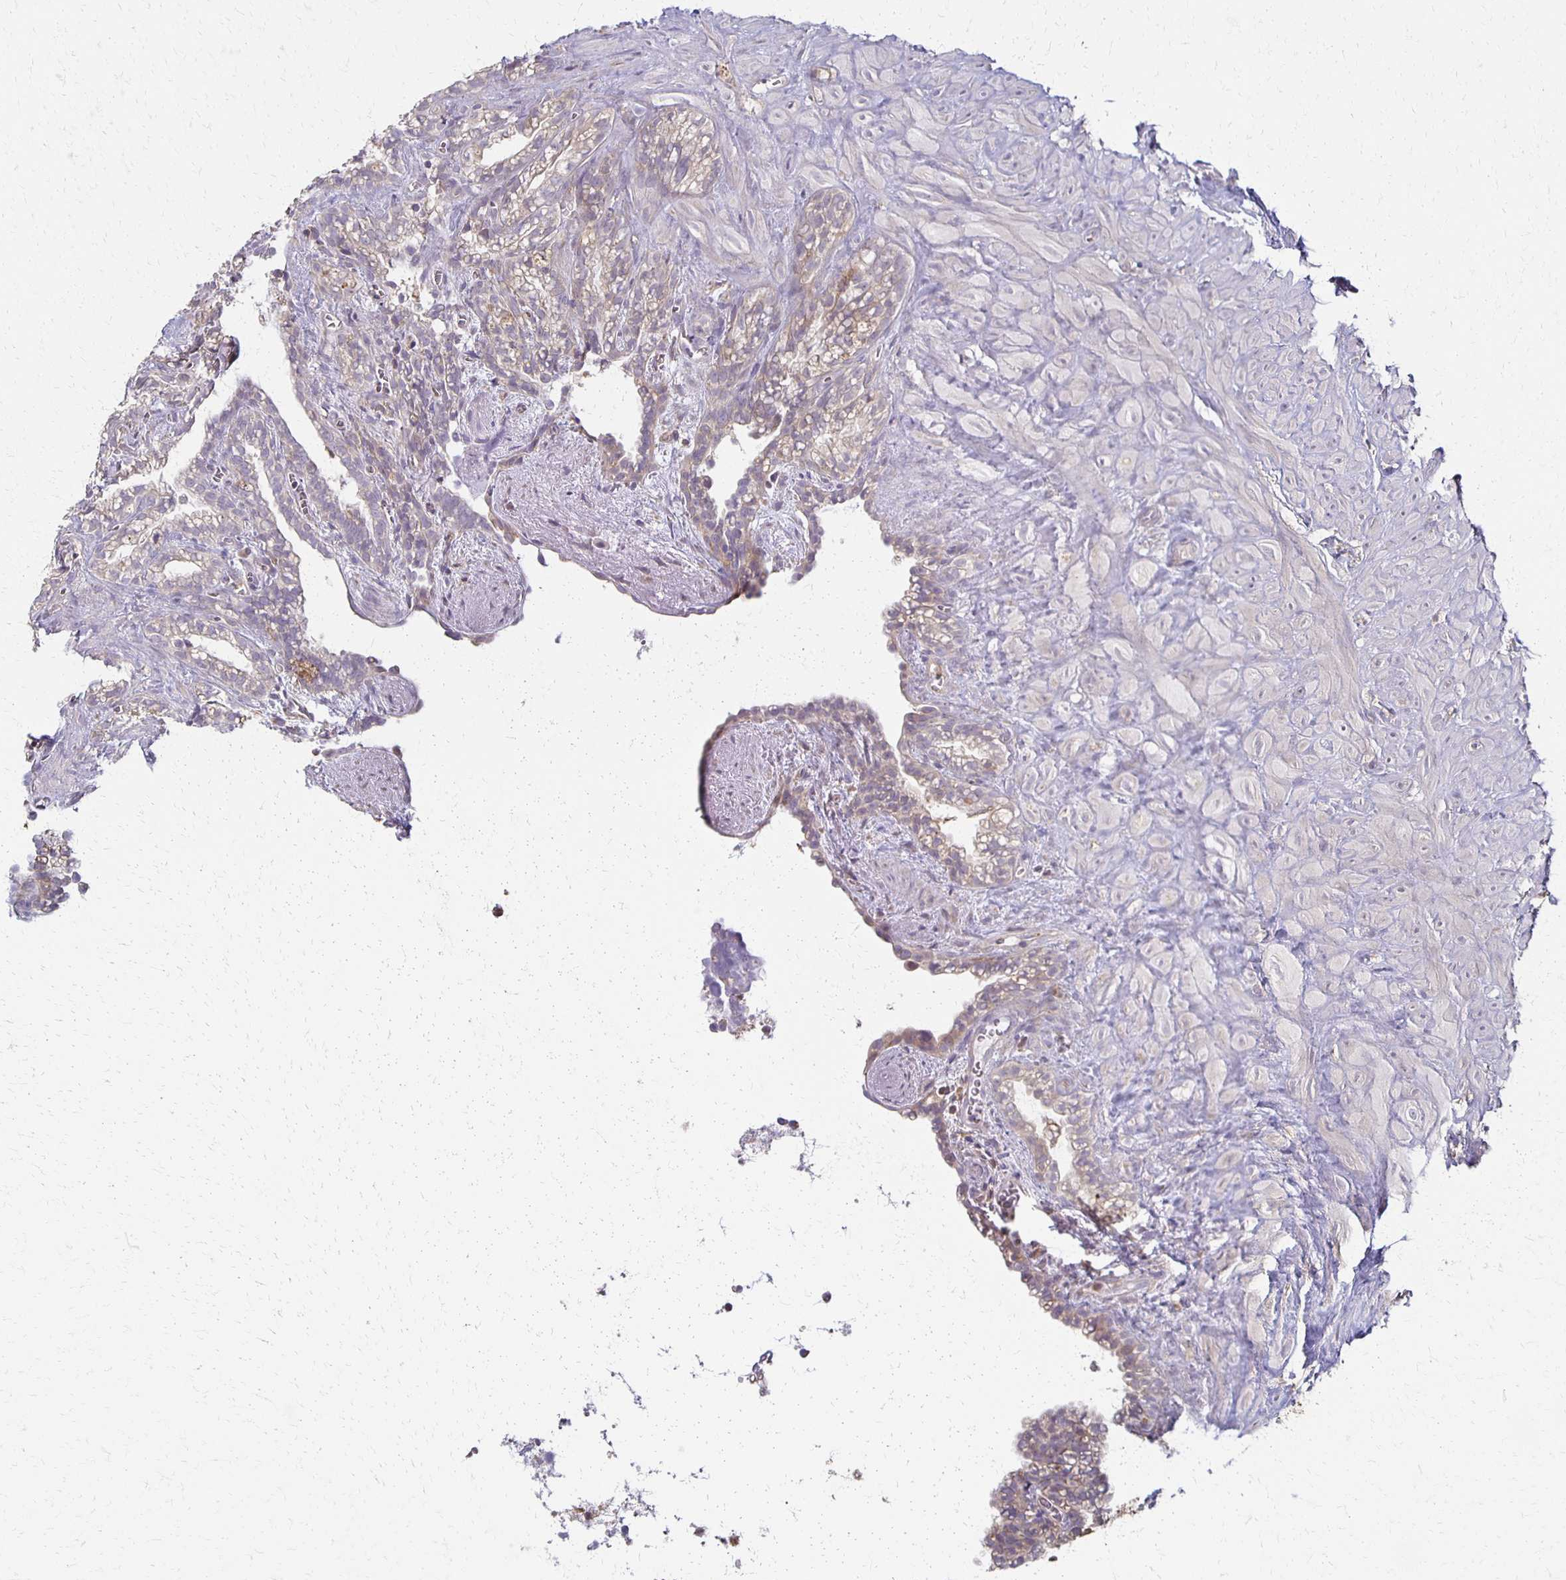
{"staining": {"intensity": "weak", "quantity": "<25%", "location": "cytoplasmic/membranous"}, "tissue": "seminal vesicle", "cell_type": "Glandular cells", "image_type": "normal", "snomed": [{"axis": "morphology", "description": "Normal tissue, NOS"}, {"axis": "topography", "description": "Seminal veicle"}], "caption": "An IHC histopathology image of normal seminal vesicle is shown. There is no staining in glandular cells of seminal vesicle.", "gene": "GPX4", "patient": {"sex": "male", "age": 76}}